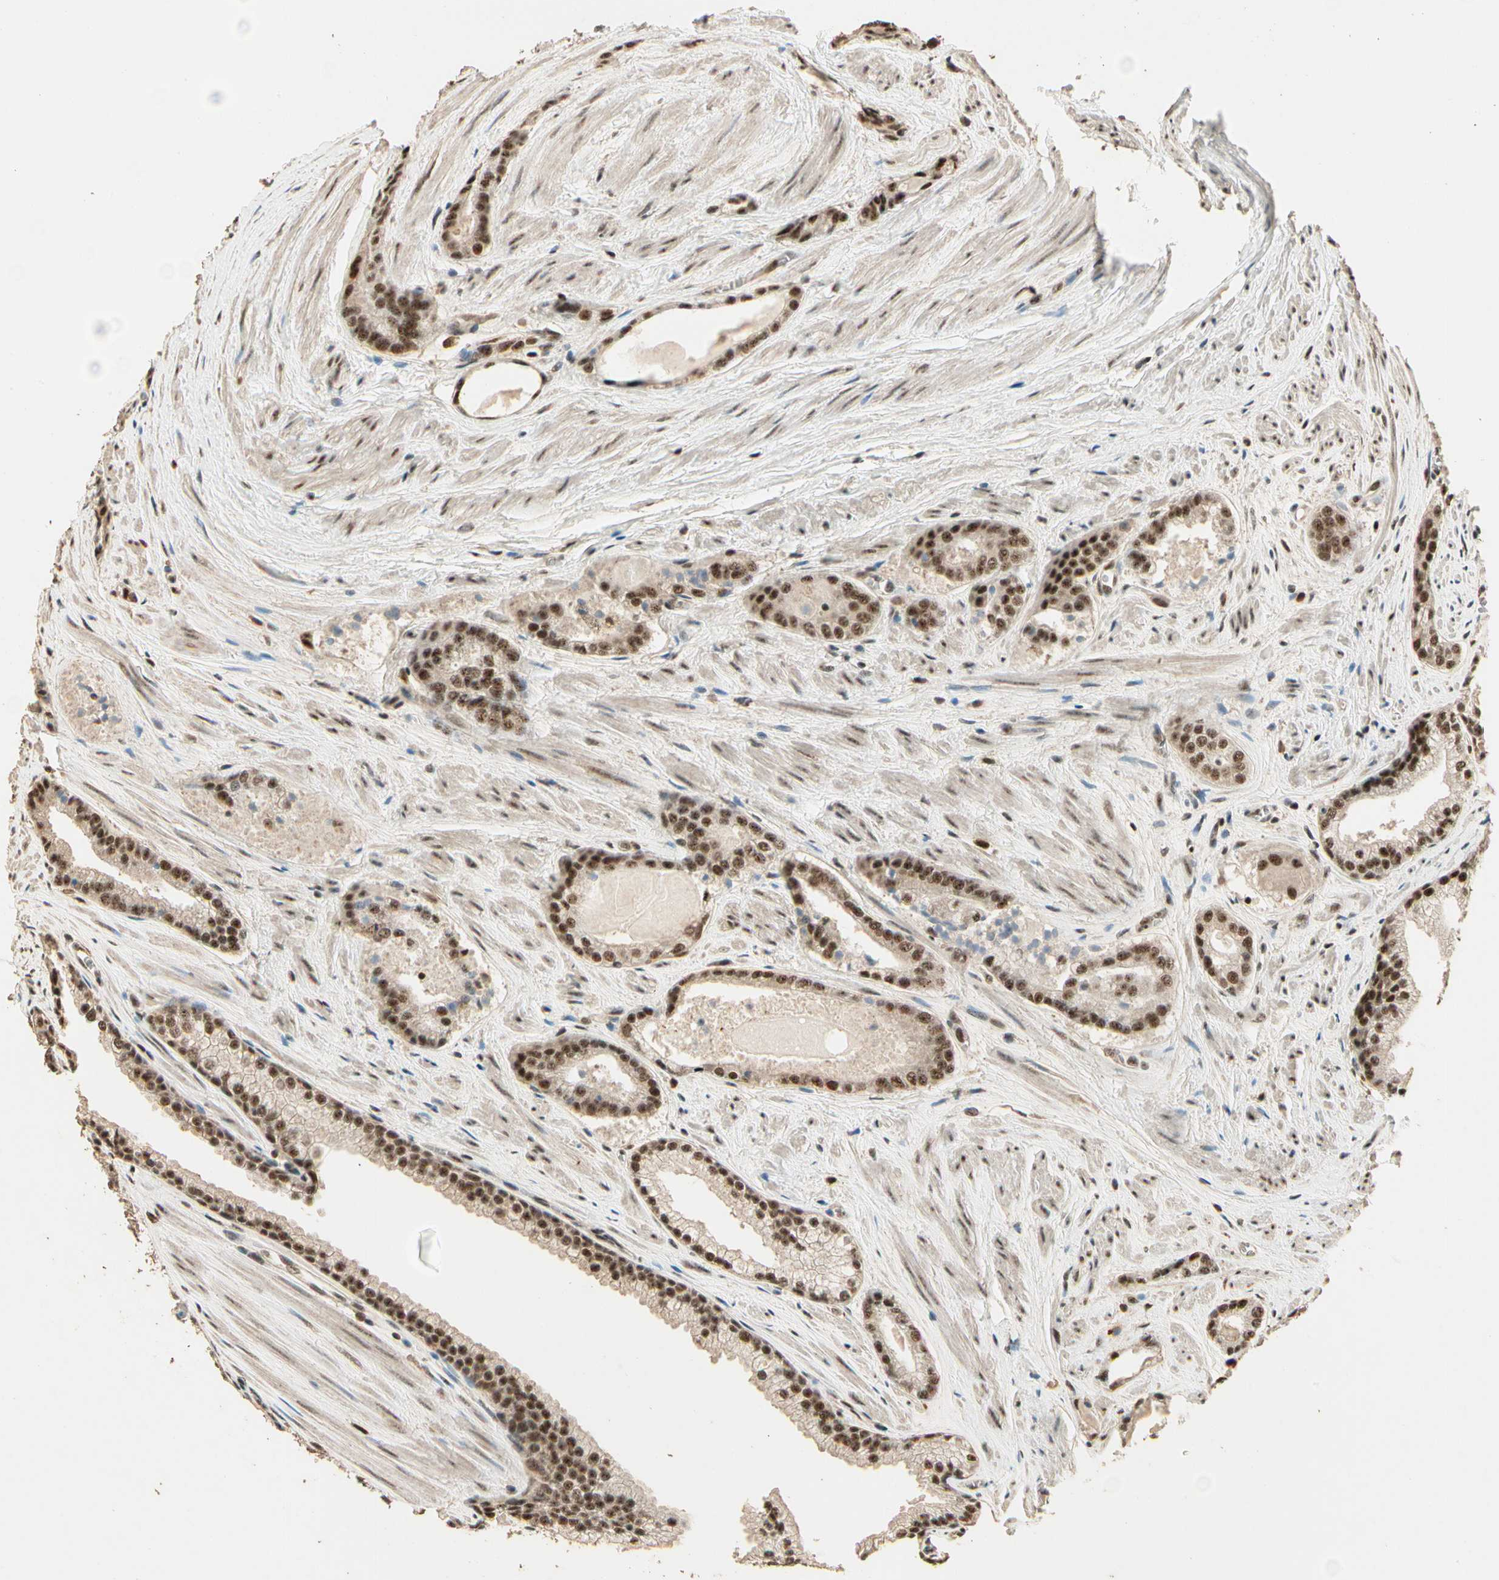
{"staining": {"intensity": "moderate", "quantity": ">75%", "location": "cytoplasmic/membranous,nuclear"}, "tissue": "prostate cancer", "cell_type": "Tumor cells", "image_type": "cancer", "snomed": [{"axis": "morphology", "description": "Adenocarcinoma, Low grade"}, {"axis": "topography", "description": "Prostate"}], "caption": "Immunohistochemical staining of human prostate cancer displays medium levels of moderate cytoplasmic/membranous and nuclear protein positivity in about >75% of tumor cells. (DAB (3,3'-diaminobenzidine) IHC, brown staining for protein, blue staining for nuclei).", "gene": "RBM25", "patient": {"sex": "male", "age": 60}}